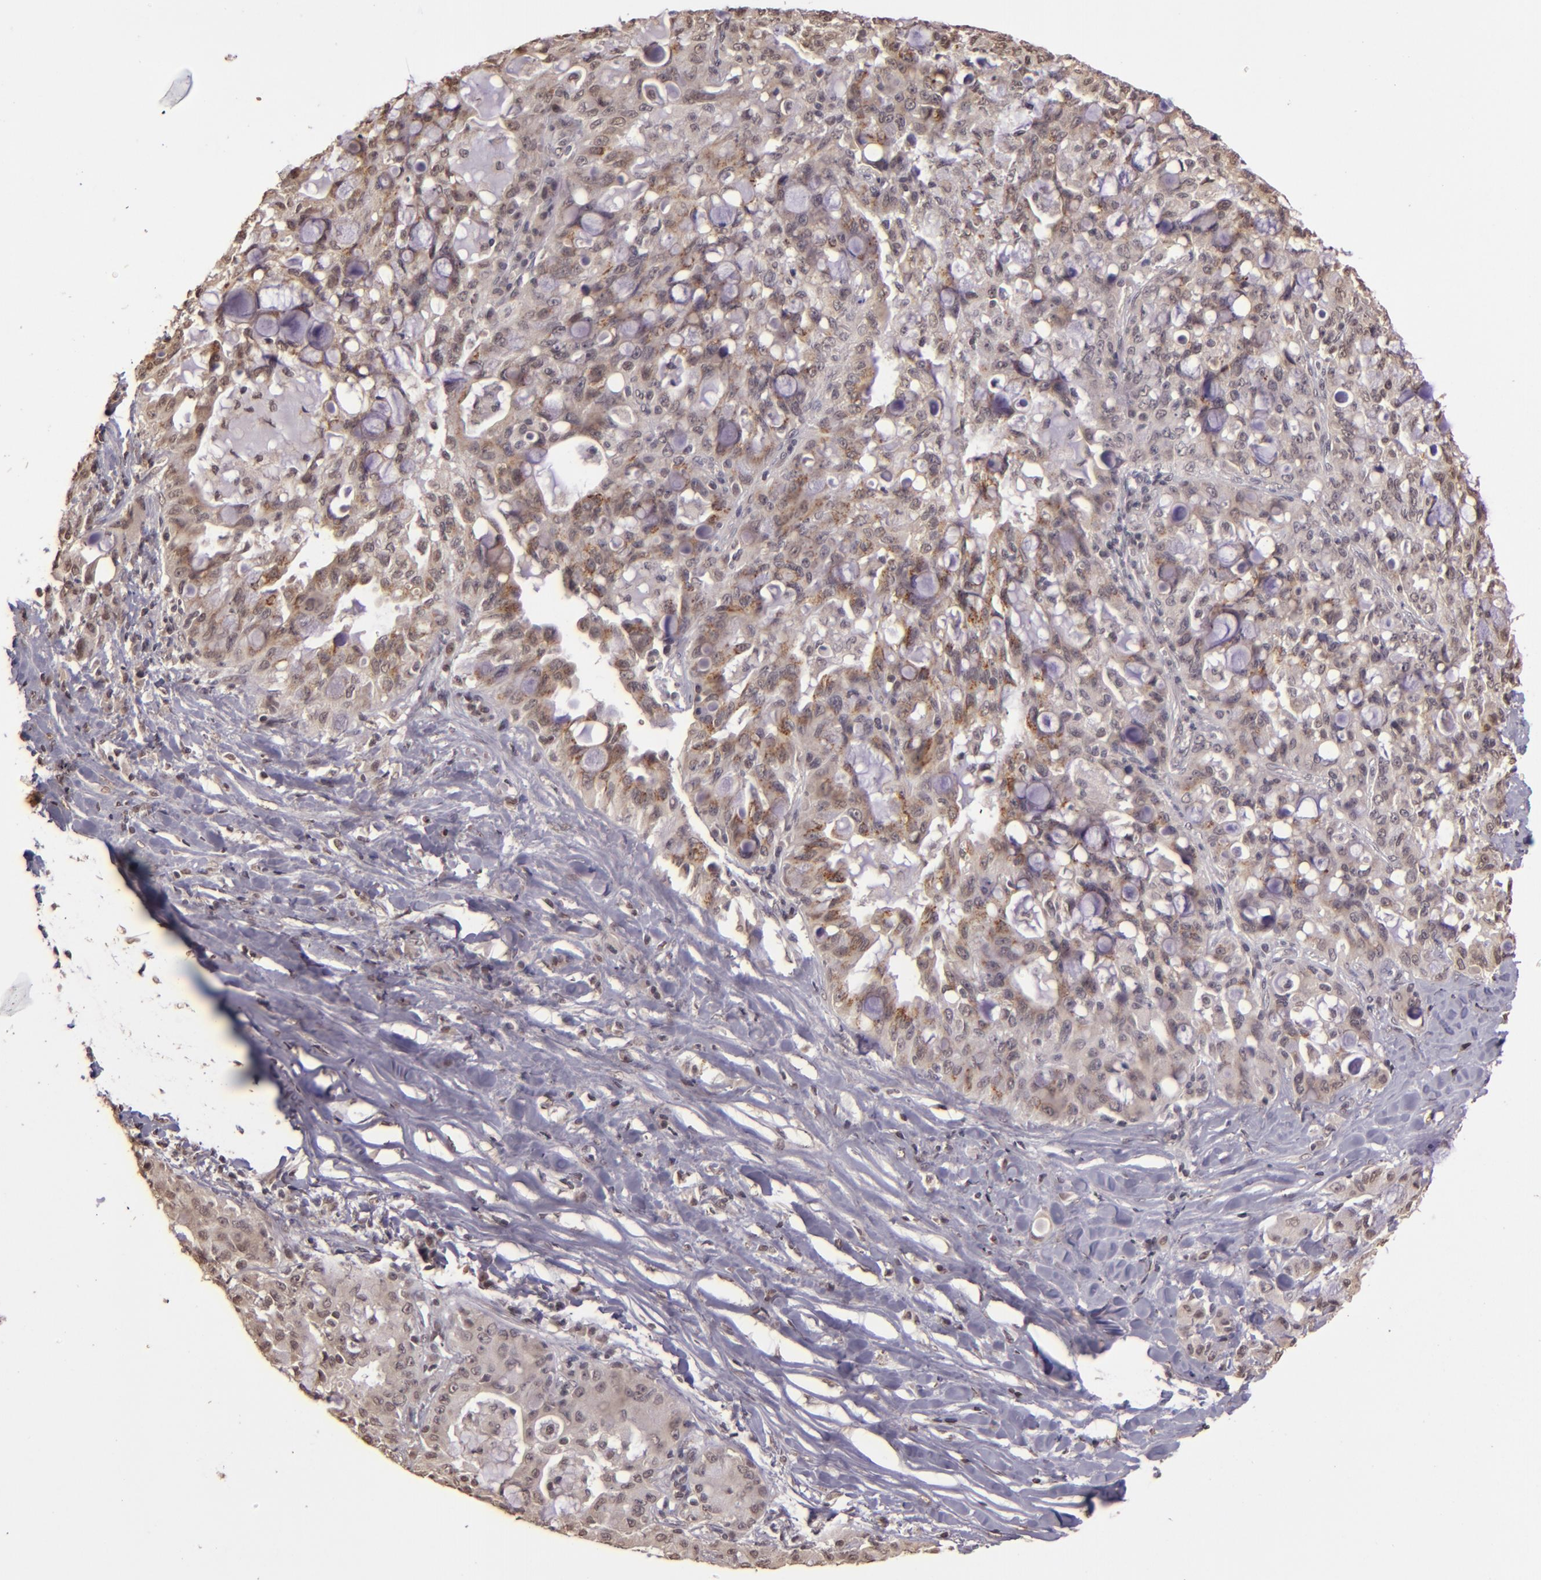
{"staining": {"intensity": "weak", "quantity": ">75%", "location": "cytoplasmic/membranous,nuclear"}, "tissue": "lung cancer", "cell_type": "Tumor cells", "image_type": "cancer", "snomed": [{"axis": "morphology", "description": "Adenocarcinoma, NOS"}, {"axis": "topography", "description": "Lung"}], "caption": "Protein staining of lung cancer (adenocarcinoma) tissue demonstrates weak cytoplasmic/membranous and nuclear positivity in about >75% of tumor cells.", "gene": "CUL1", "patient": {"sex": "female", "age": 44}}